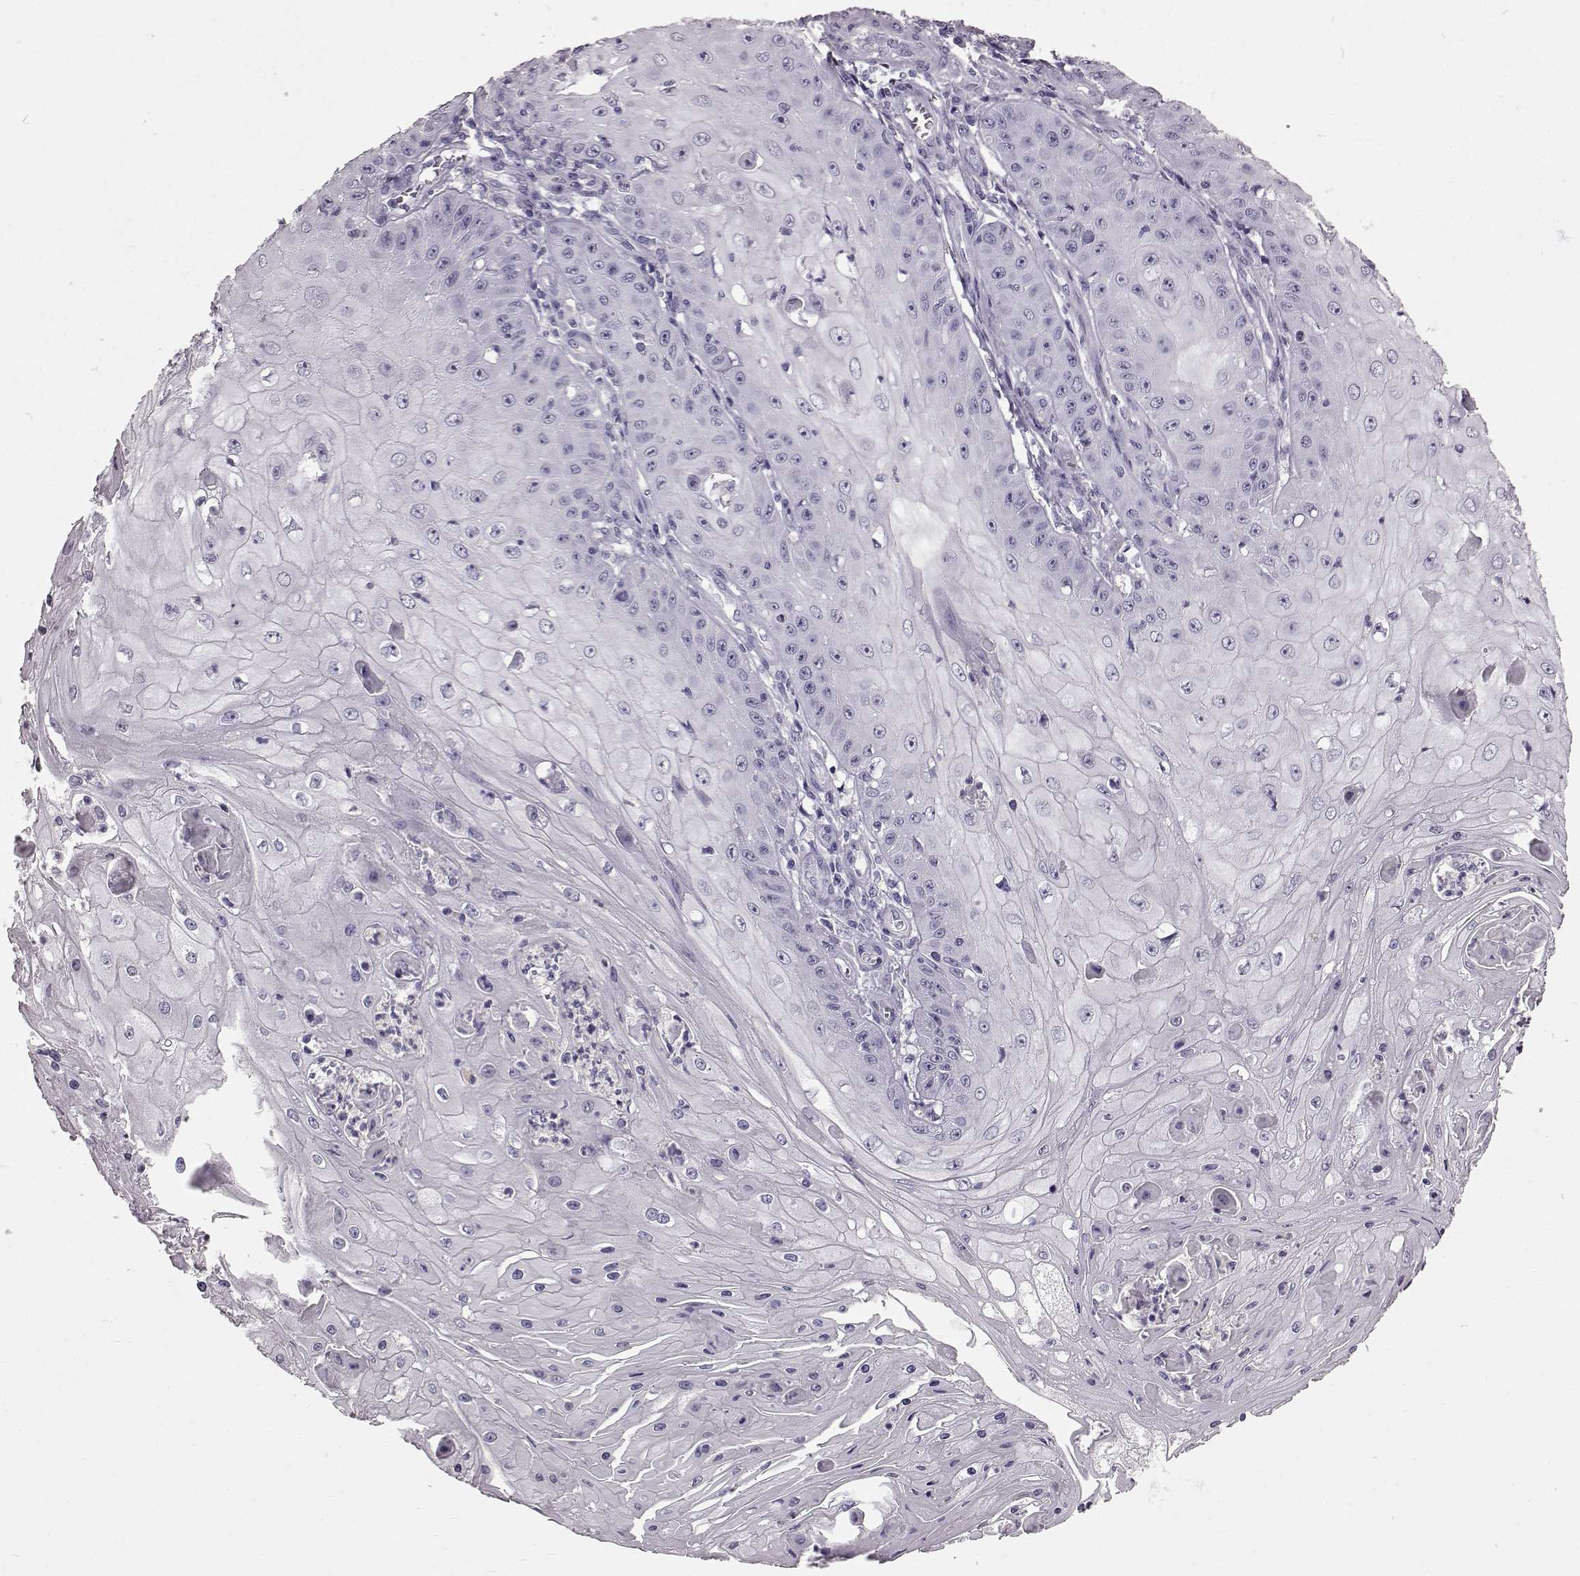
{"staining": {"intensity": "negative", "quantity": "none", "location": "none"}, "tissue": "skin cancer", "cell_type": "Tumor cells", "image_type": "cancer", "snomed": [{"axis": "morphology", "description": "Squamous cell carcinoma, NOS"}, {"axis": "topography", "description": "Skin"}], "caption": "Protein analysis of skin squamous cell carcinoma exhibits no significant positivity in tumor cells. (Stains: DAB immunohistochemistry (IHC) with hematoxylin counter stain, Microscopy: brightfield microscopy at high magnification).", "gene": "FUT4", "patient": {"sex": "male", "age": 70}}